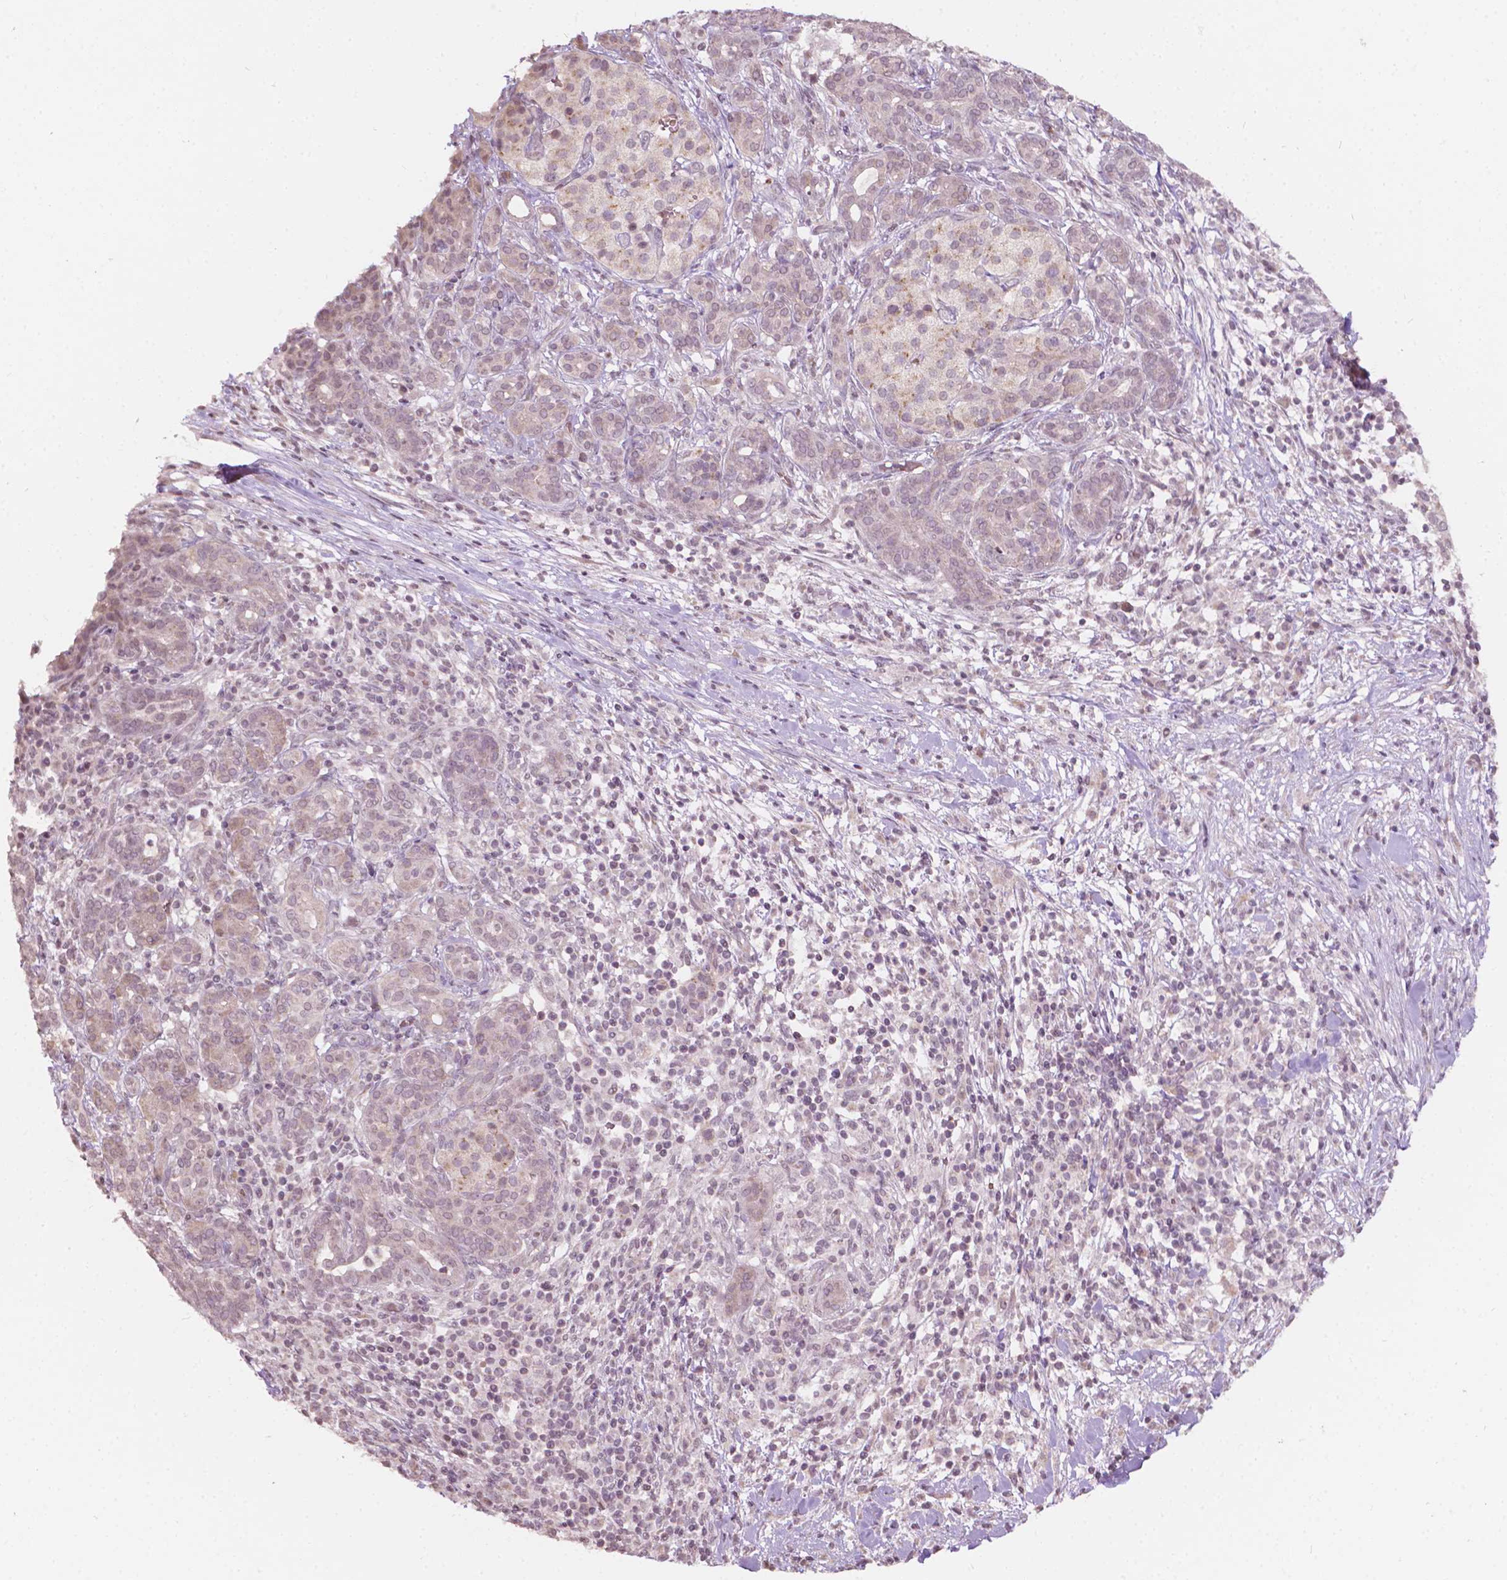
{"staining": {"intensity": "weak", "quantity": ">75%", "location": "cytoplasmic/membranous"}, "tissue": "pancreatic cancer", "cell_type": "Tumor cells", "image_type": "cancer", "snomed": [{"axis": "morphology", "description": "Adenocarcinoma, NOS"}, {"axis": "topography", "description": "Pancreas"}], "caption": "A brown stain highlights weak cytoplasmic/membranous expression of a protein in pancreatic cancer (adenocarcinoma) tumor cells. The staining was performed using DAB to visualize the protein expression in brown, while the nuclei were stained in blue with hematoxylin (Magnification: 20x).", "gene": "NOS1AP", "patient": {"sex": "male", "age": 44}}